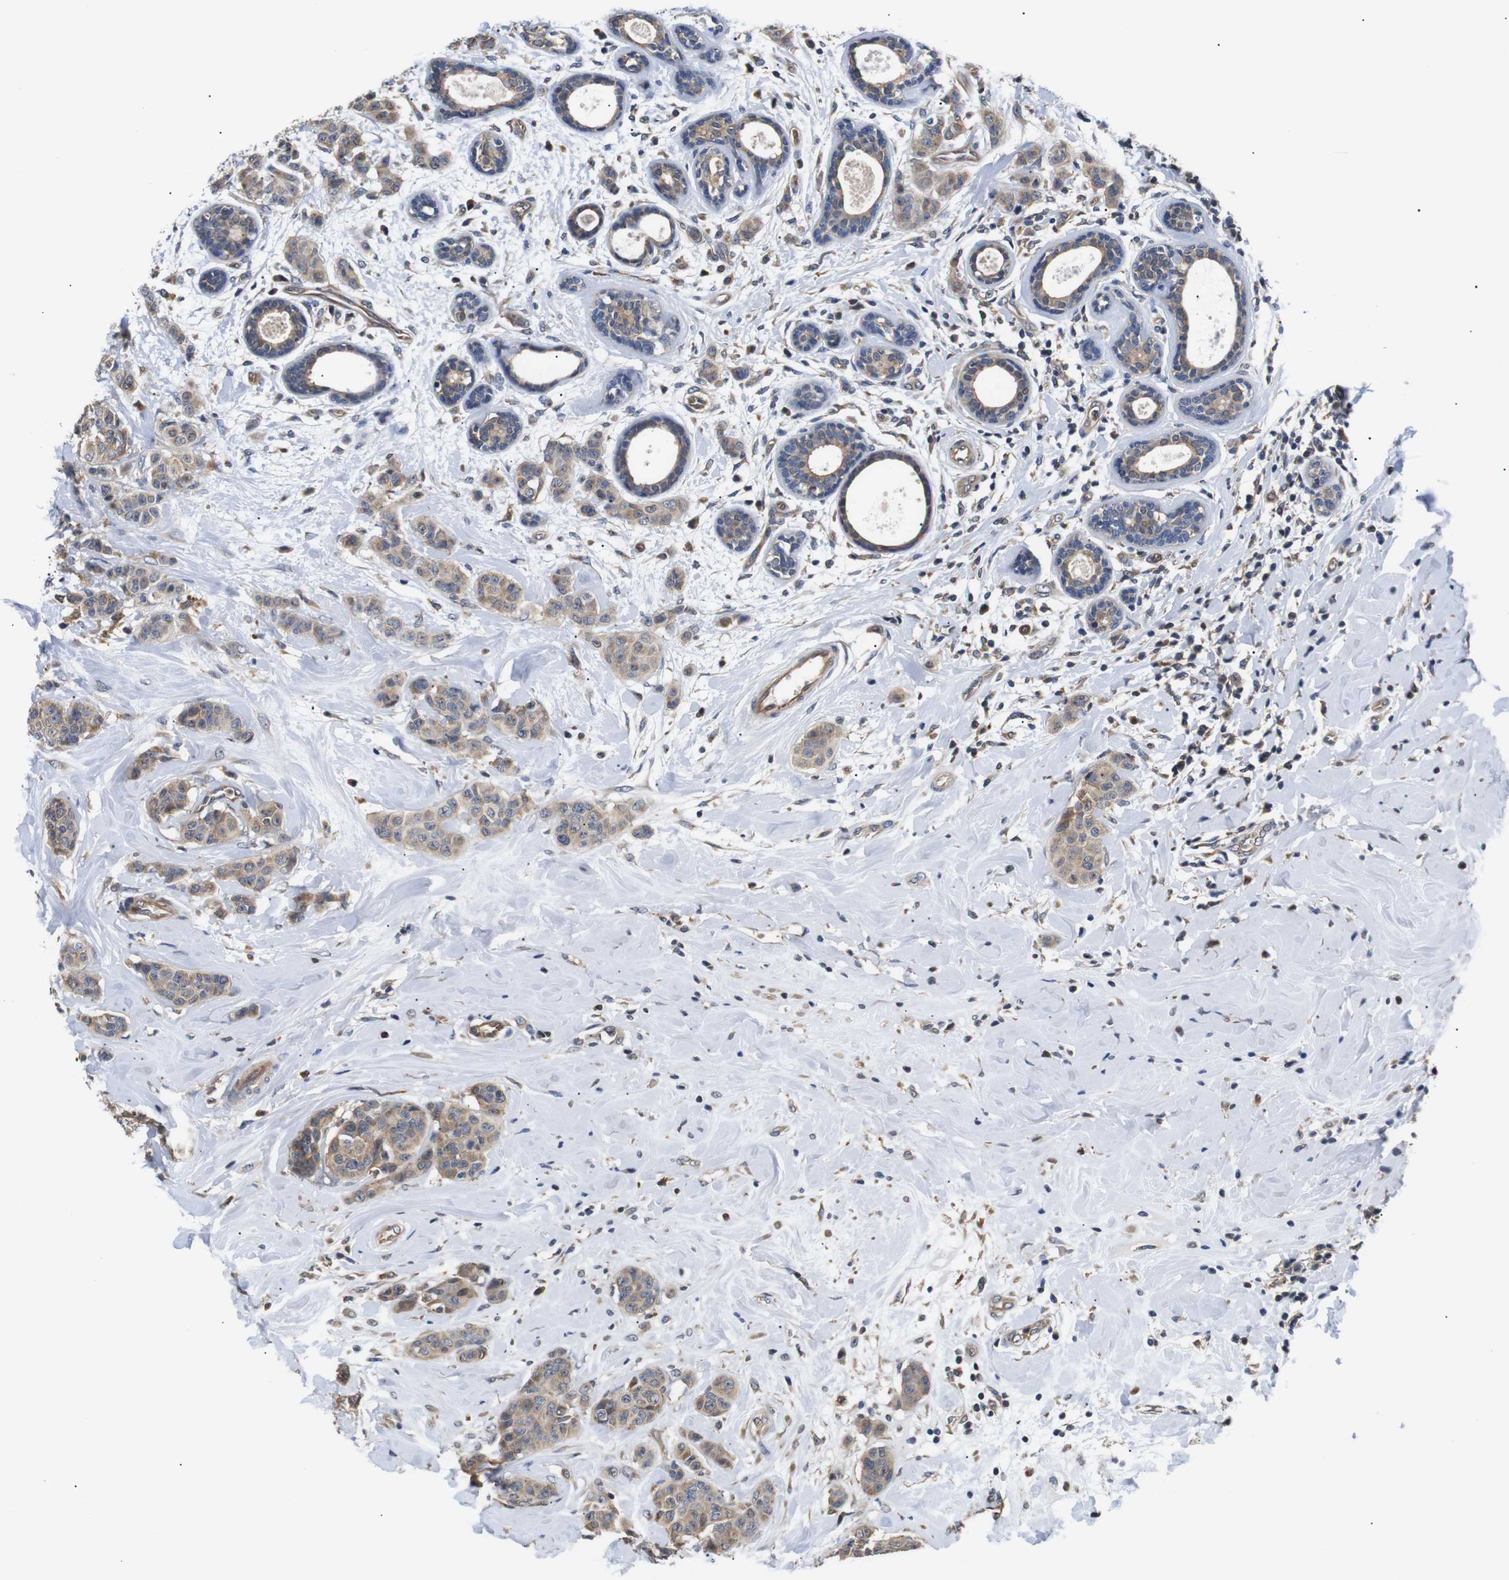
{"staining": {"intensity": "moderate", "quantity": "25%-75%", "location": "cytoplasmic/membranous"}, "tissue": "breast cancer", "cell_type": "Tumor cells", "image_type": "cancer", "snomed": [{"axis": "morphology", "description": "Normal tissue, NOS"}, {"axis": "morphology", "description": "Duct carcinoma"}, {"axis": "topography", "description": "Breast"}], "caption": "Invasive ductal carcinoma (breast) stained with a brown dye displays moderate cytoplasmic/membranous positive staining in about 25%-75% of tumor cells.", "gene": "DDR1", "patient": {"sex": "female", "age": 40}}